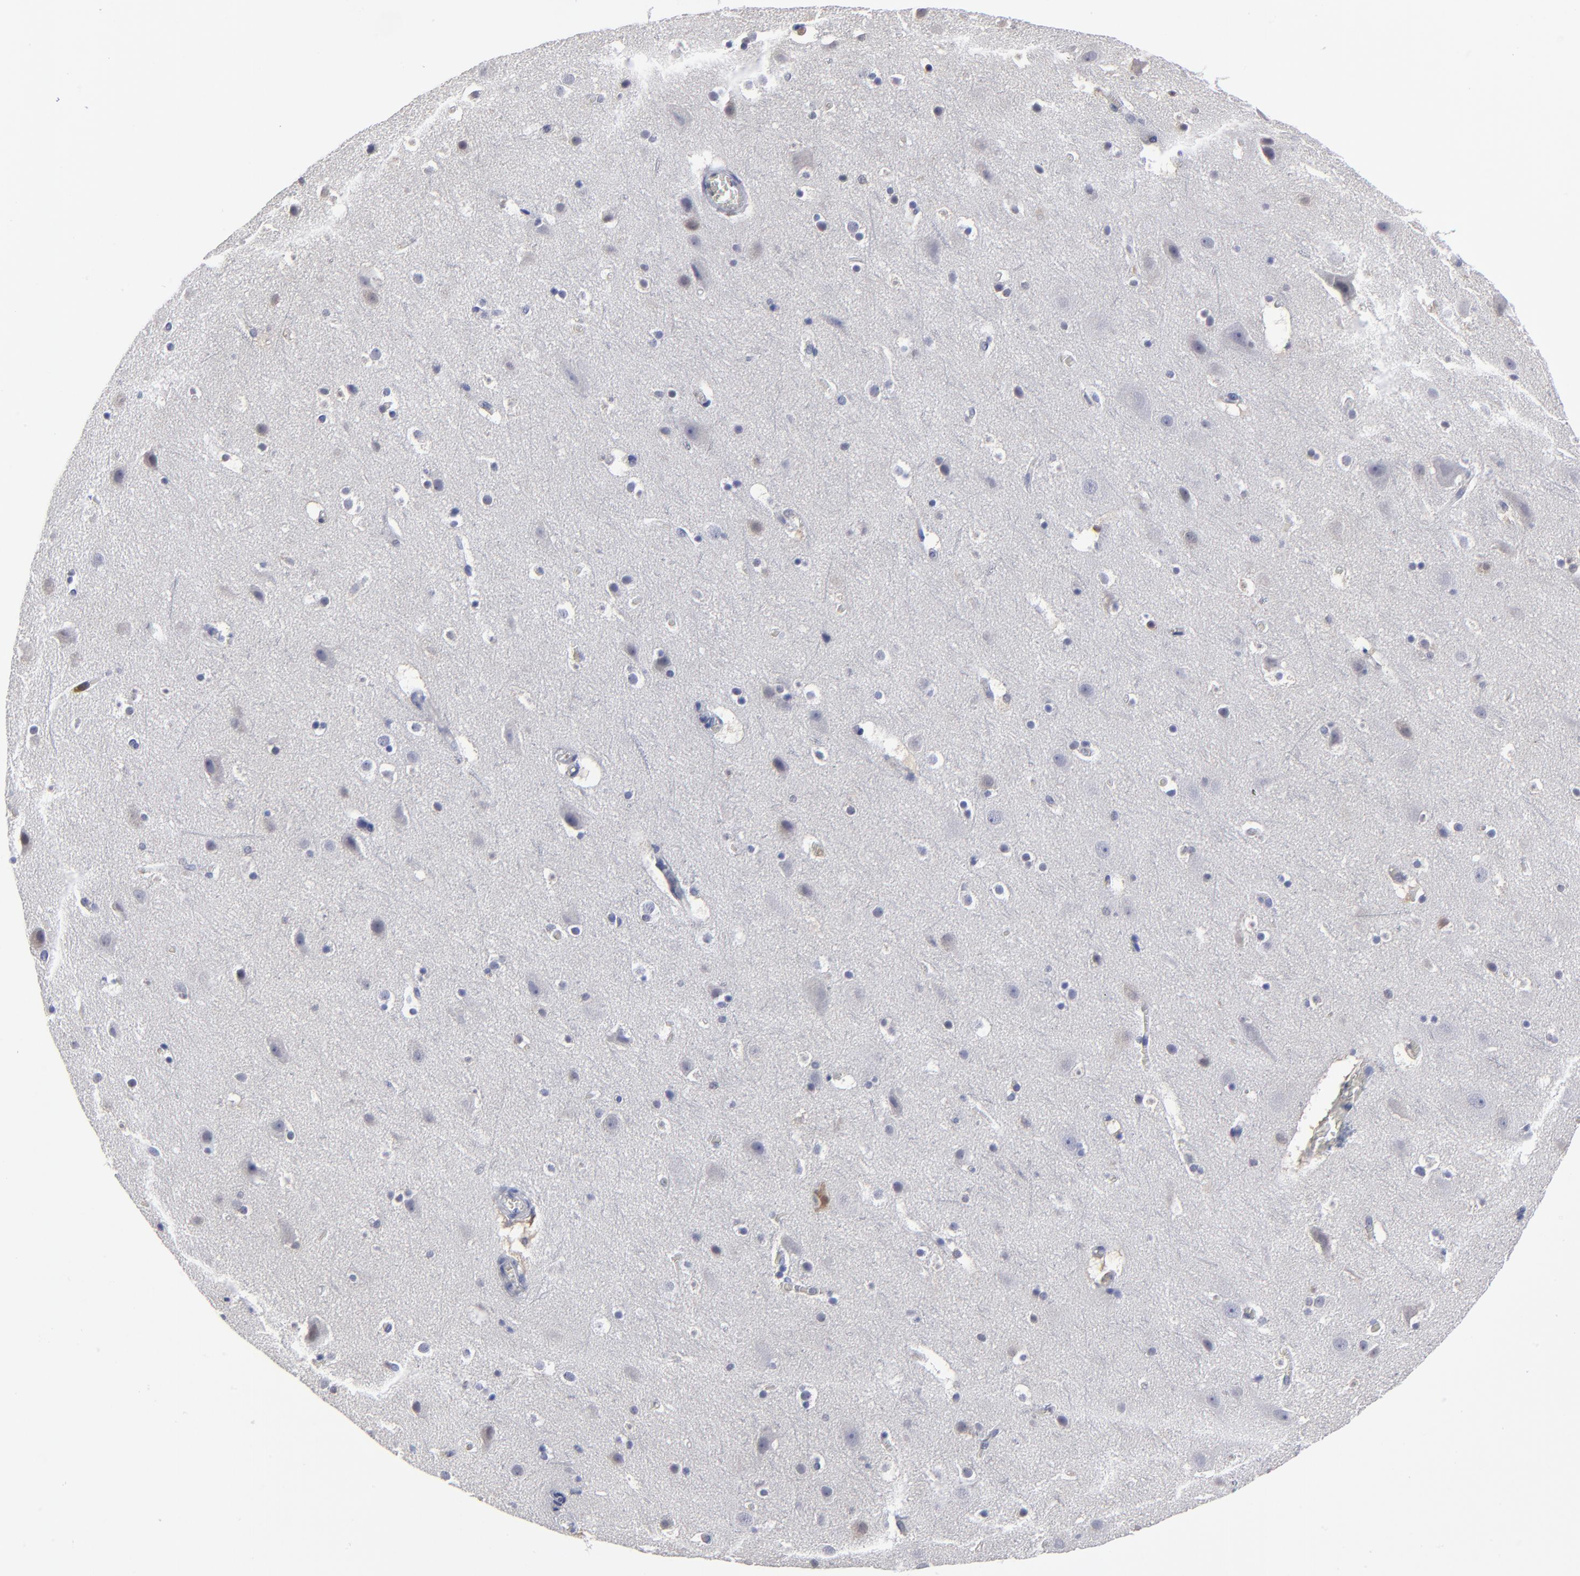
{"staining": {"intensity": "negative", "quantity": "none", "location": "none"}, "tissue": "cerebral cortex", "cell_type": "Endothelial cells", "image_type": "normal", "snomed": [{"axis": "morphology", "description": "Normal tissue, NOS"}, {"axis": "topography", "description": "Cerebral cortex"}], "caption": "This is an IHC micrograph of benign human cerebral cortex. There is no staining in endothelial cells.", "gene": "CASP3", "patient": {"sex": "male", "age": 45}}